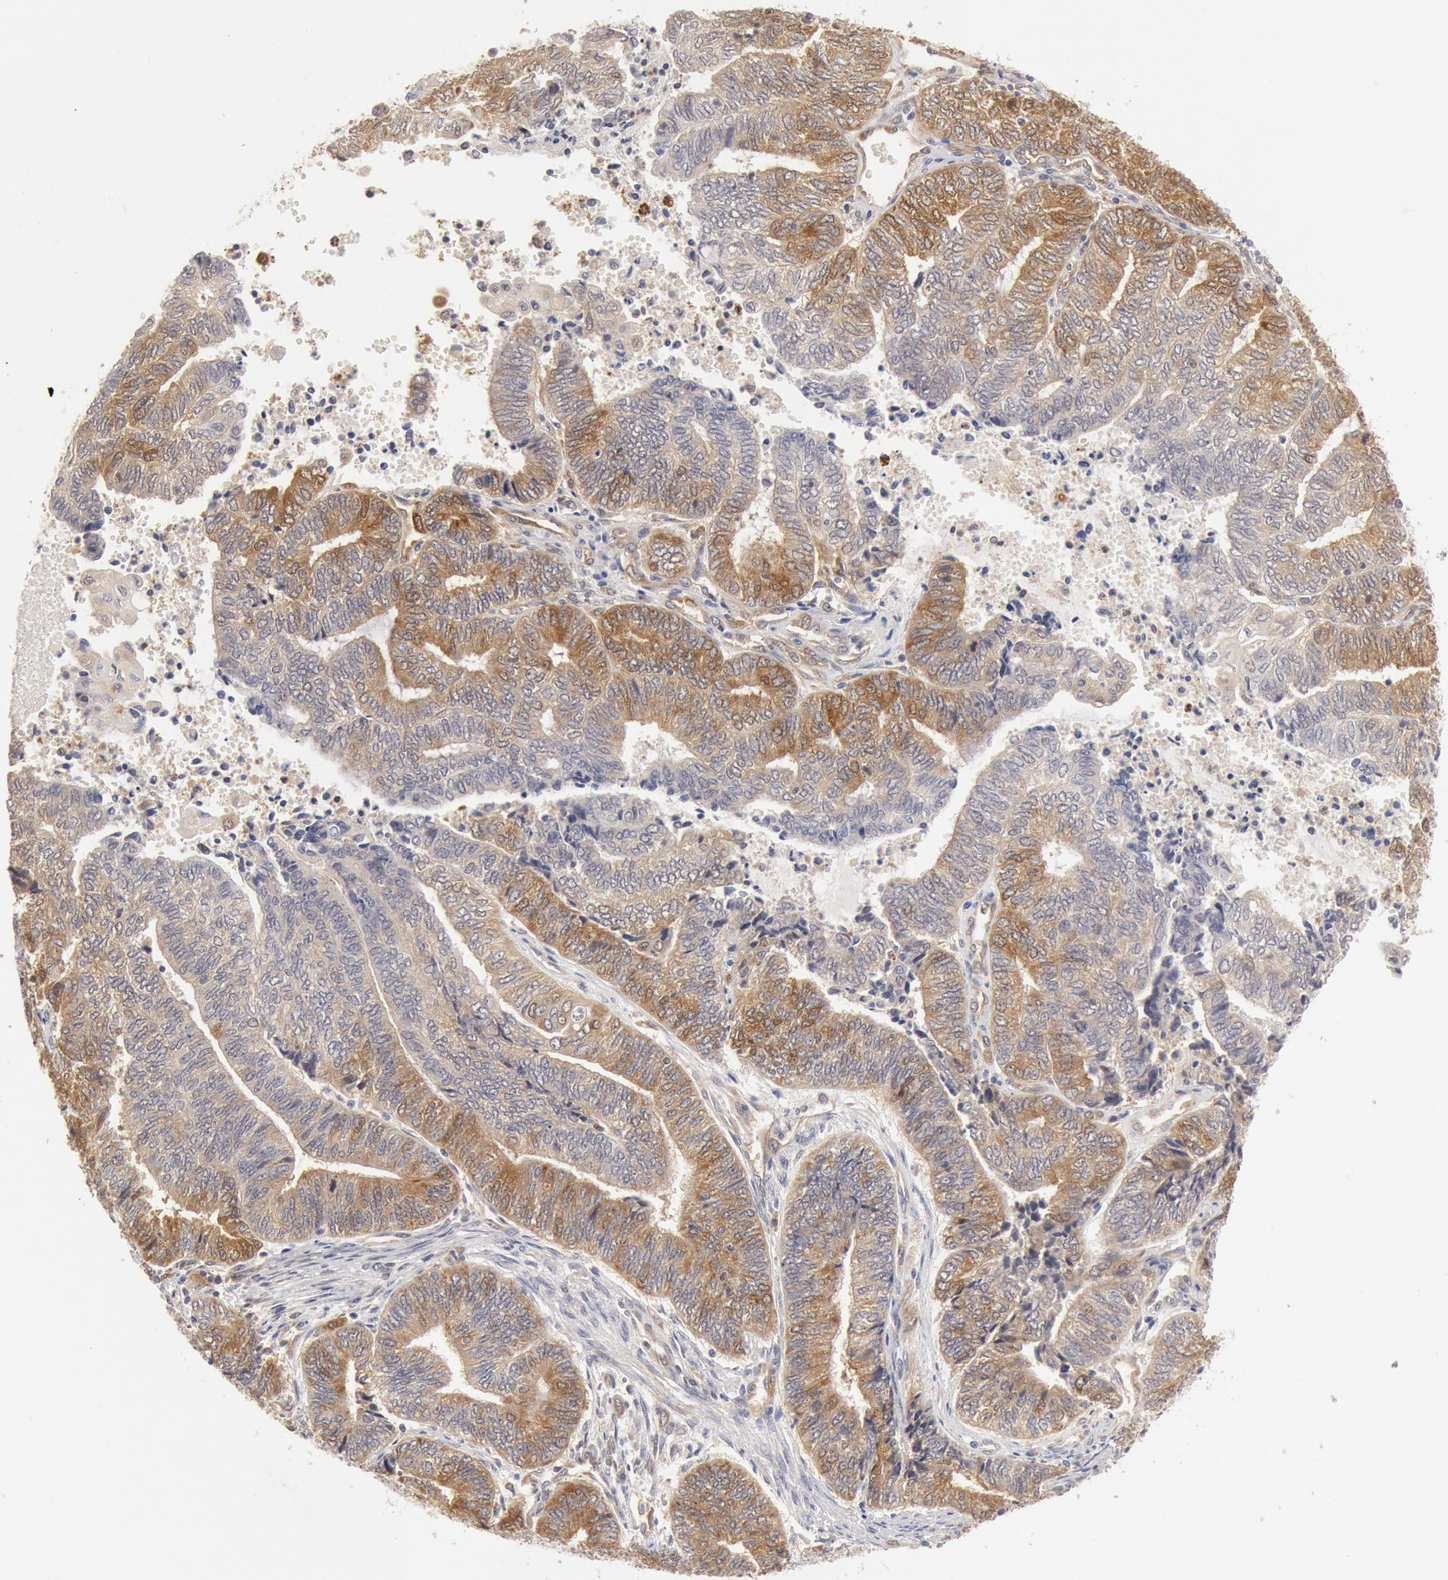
{"staining": {"intensity": "moderate", "quantity": "25%-75%", "location": "cytoplasmic/membranous"}, "tissue": "endometrial cancer", "cell_type": "Tumor cells", "image_type": "cancer", "snomed": [{"axis": "morphology", "description": "Adenocarcinoma, NOS"}, {"axis": "topography", "description": "Uterus"}, {"axis": "topography", "description": "Endometrium"}], "caption": "This is an image of IHC staining of endometrial cancer, which shows moderate expression in the cytoplasmic/membranous of tumor cells.", "gene": "DNAJA1", "patient": {"sex": "female", "age": 70}}